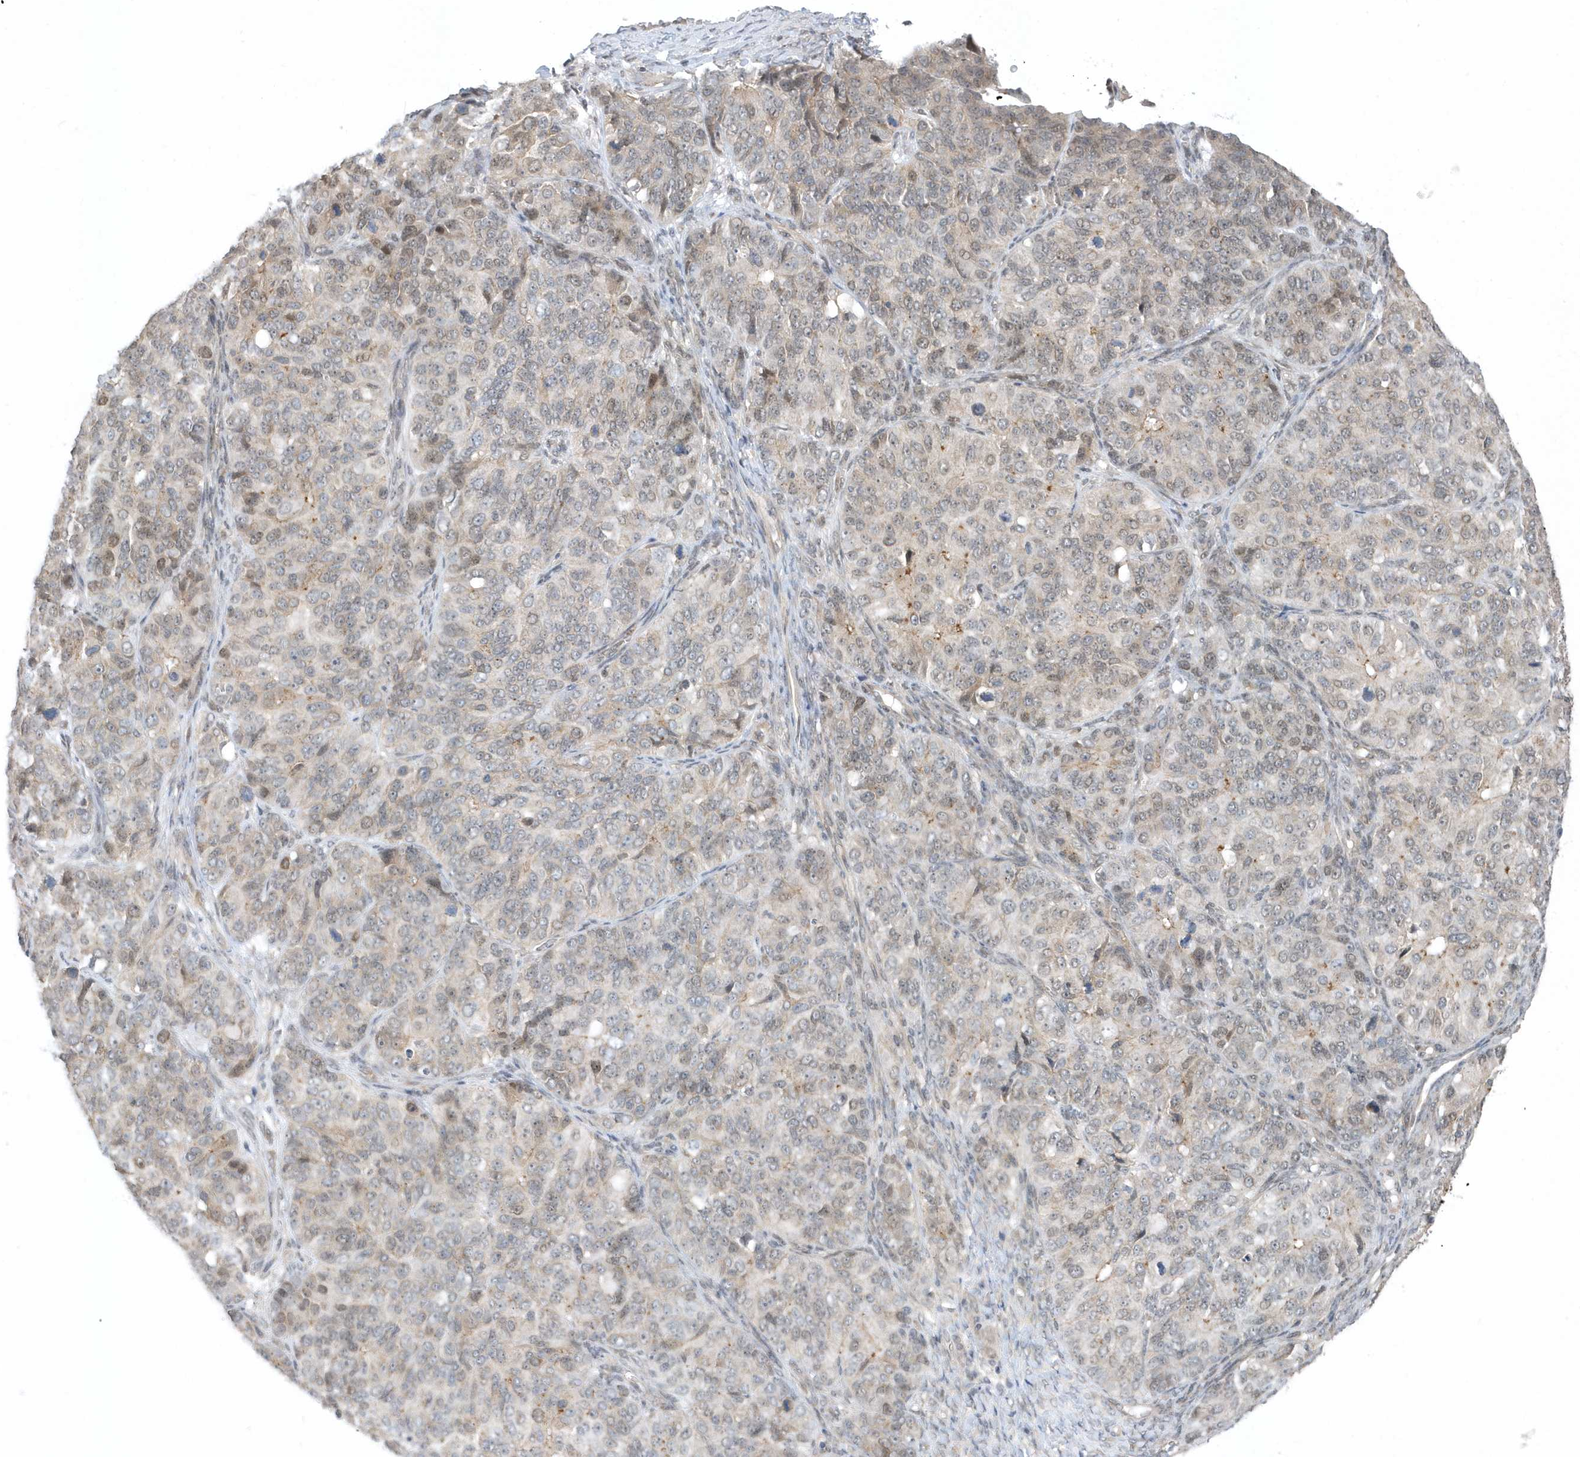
{"staining": {"intensity": "weak", "quantity": "<25%", "location": "nuclear"}, "tissue": "ovarian cancer", "cell_type": "Tumor cells", "image_type": "cancer", "snomed": [{"axis": "morphology", "description": "Carcinoma, endometroid"}, {"axis": "topography", "description": "Ovary"}], "caption": "IHC histopathology image of human endometroid carcinoma (ovarian) stained for a protein (brown), which reveals no staining in tumor cells. (Brightfield microscopy of DAB IHC at high magnification).", "gene": "USP53", "patient": {"sex": "female", "age": 51}}